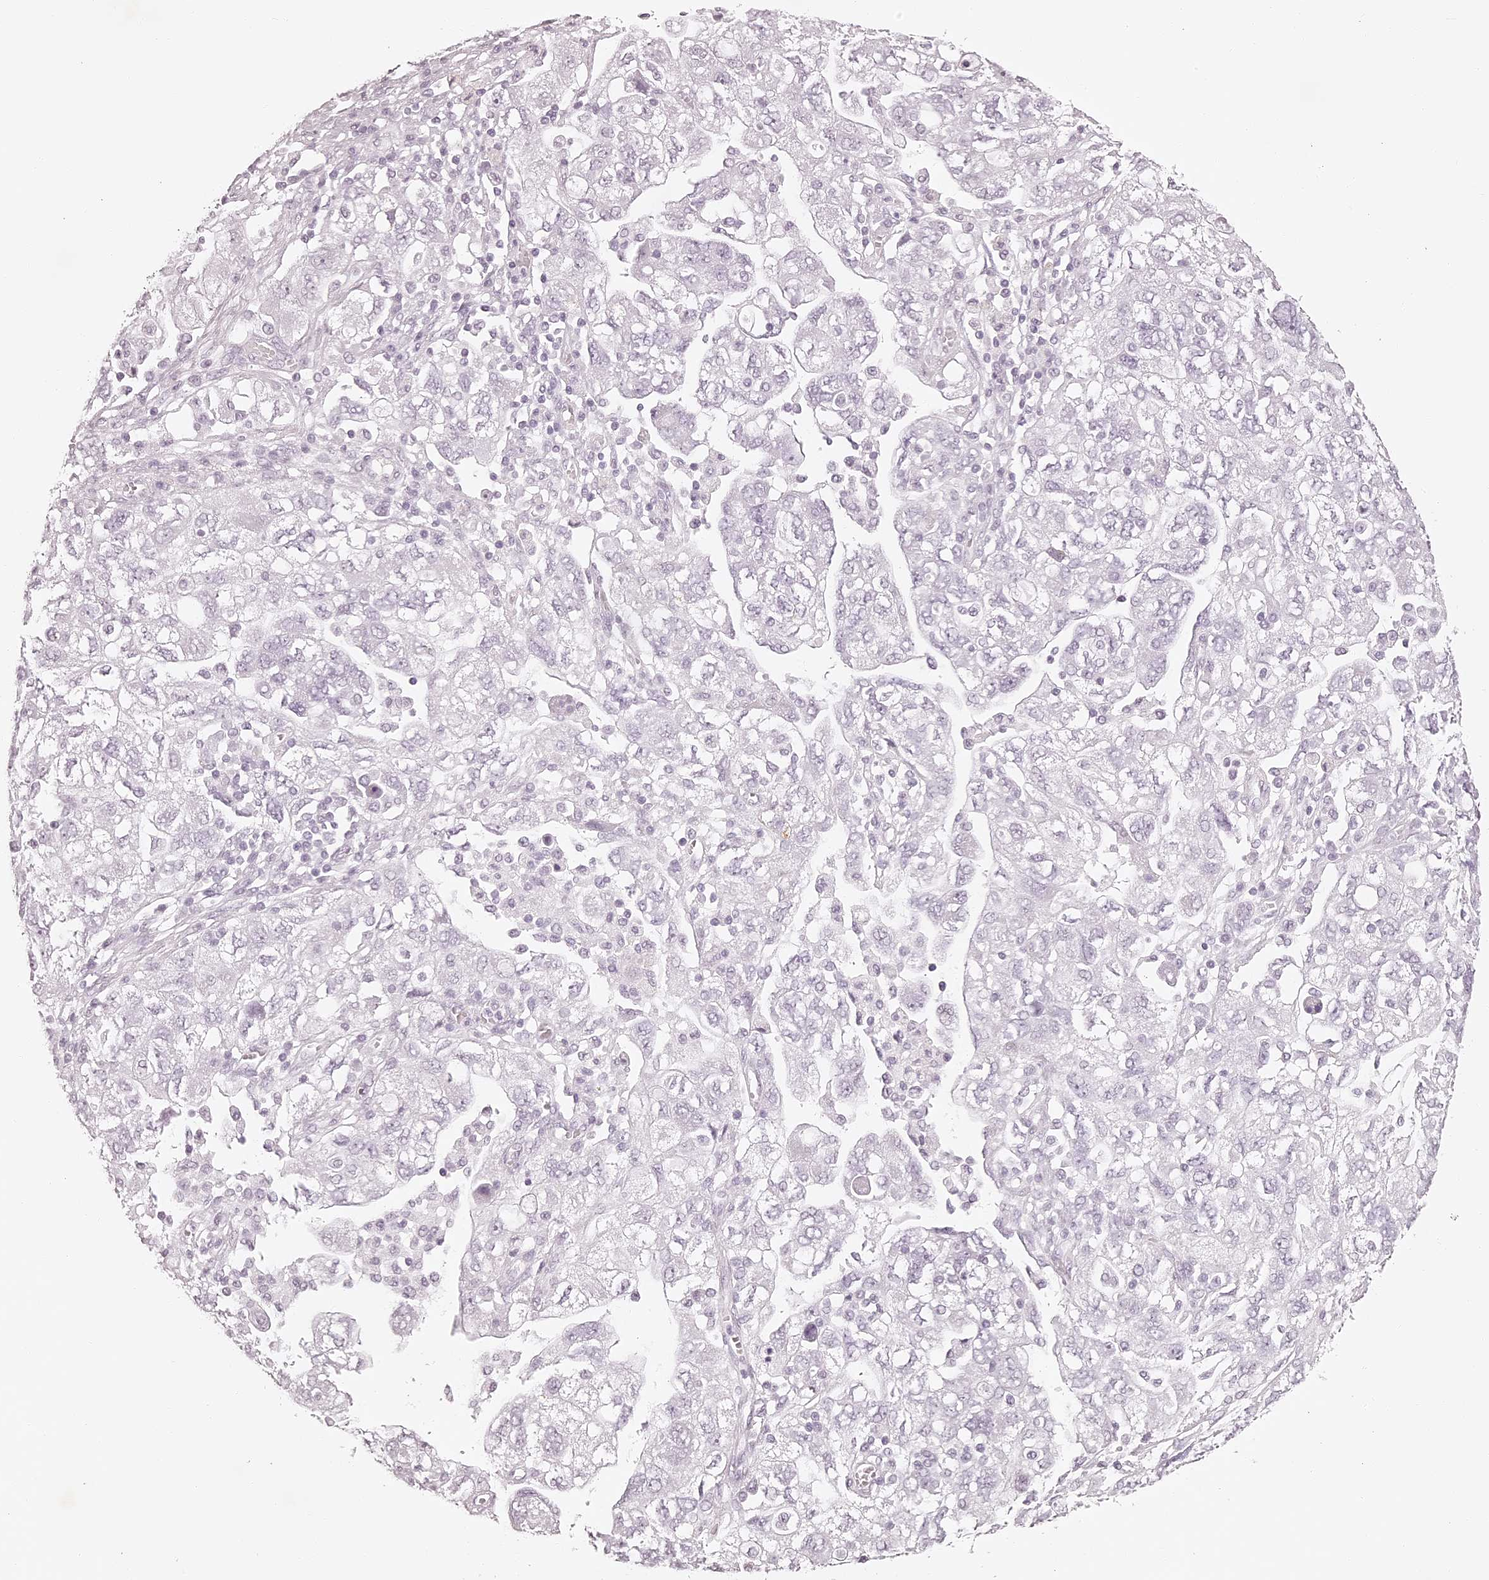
{"staining": {"intensity": "negative", "quantity": "none", "location": "none"}, "tissue": "ovarian cancer", "cell_type": "Tumor cells", "image_type": "cancer", "snomed": [{"axis": "morphology", "description": "Carcinoma, NOS"}, {"axis": "morphology", "description": "Cystadenocarcinoma, serous, NOS"}, {"axis": "topography", "description": "Ovary"}], "caption": "Protein analysis of serous cystadenocarcinoma (ovarian) reveals no significant positivity in tumor cells.", "gene": "ELAPOR1", "patient": {"sex": "female", "age": 69}}